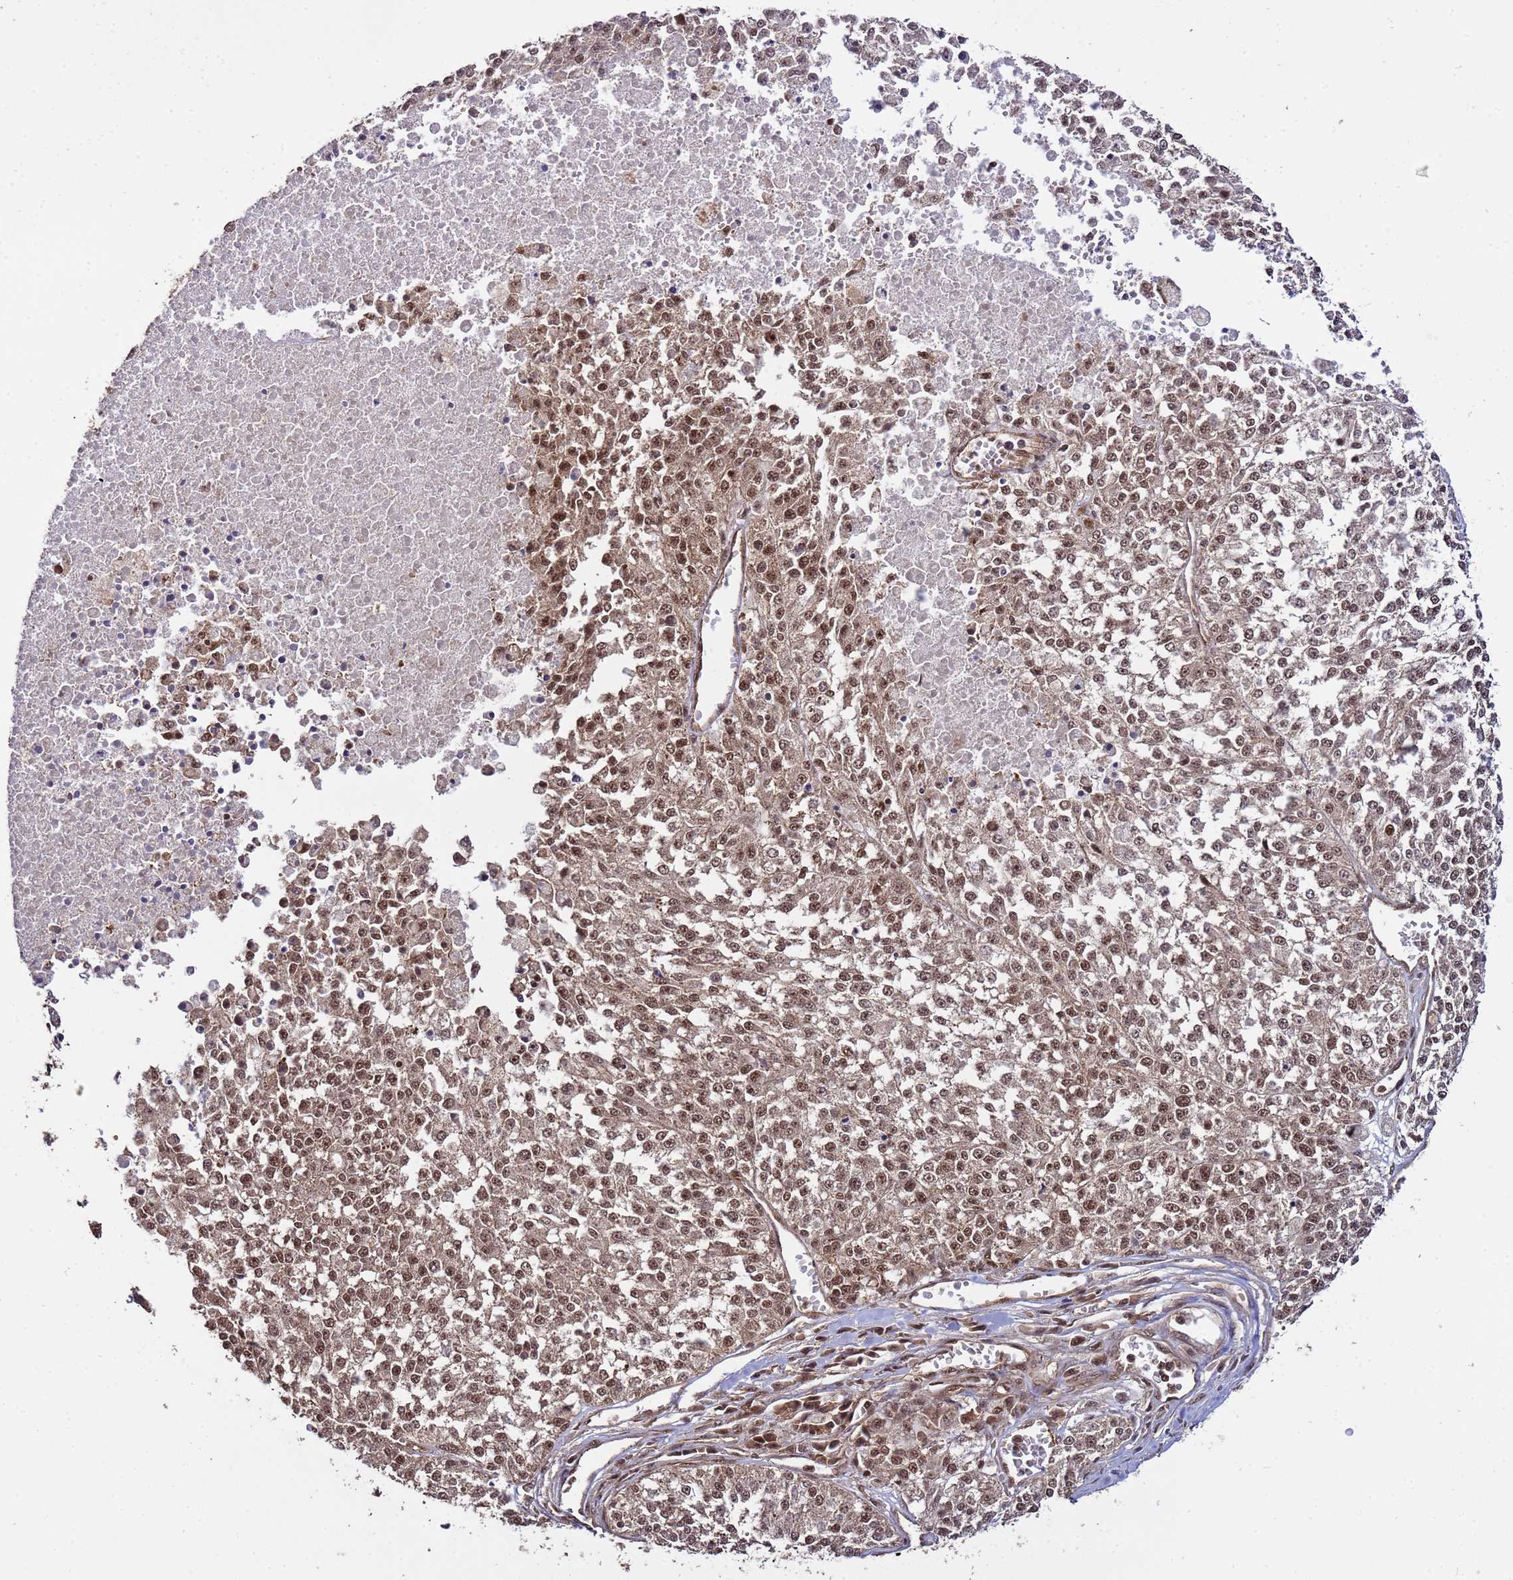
{"staining": {"intensity": "moderate", "quantity": ">75%", "location": "nuclear"}, "tissue": "melanoma", "cell_type": "Tumor cells", "image_type": "cancer", "snomed": [{"axis": "morphology", "description": "Malignant melanoma, NOS"}, {"axis": "topography", "description": "Skin"}], "caption": "Human melanoma stained with a protein marker shows moderate staining in tumor cells.", "gene": "SYF2", "patient": {"sex": "female", "age": 64}}